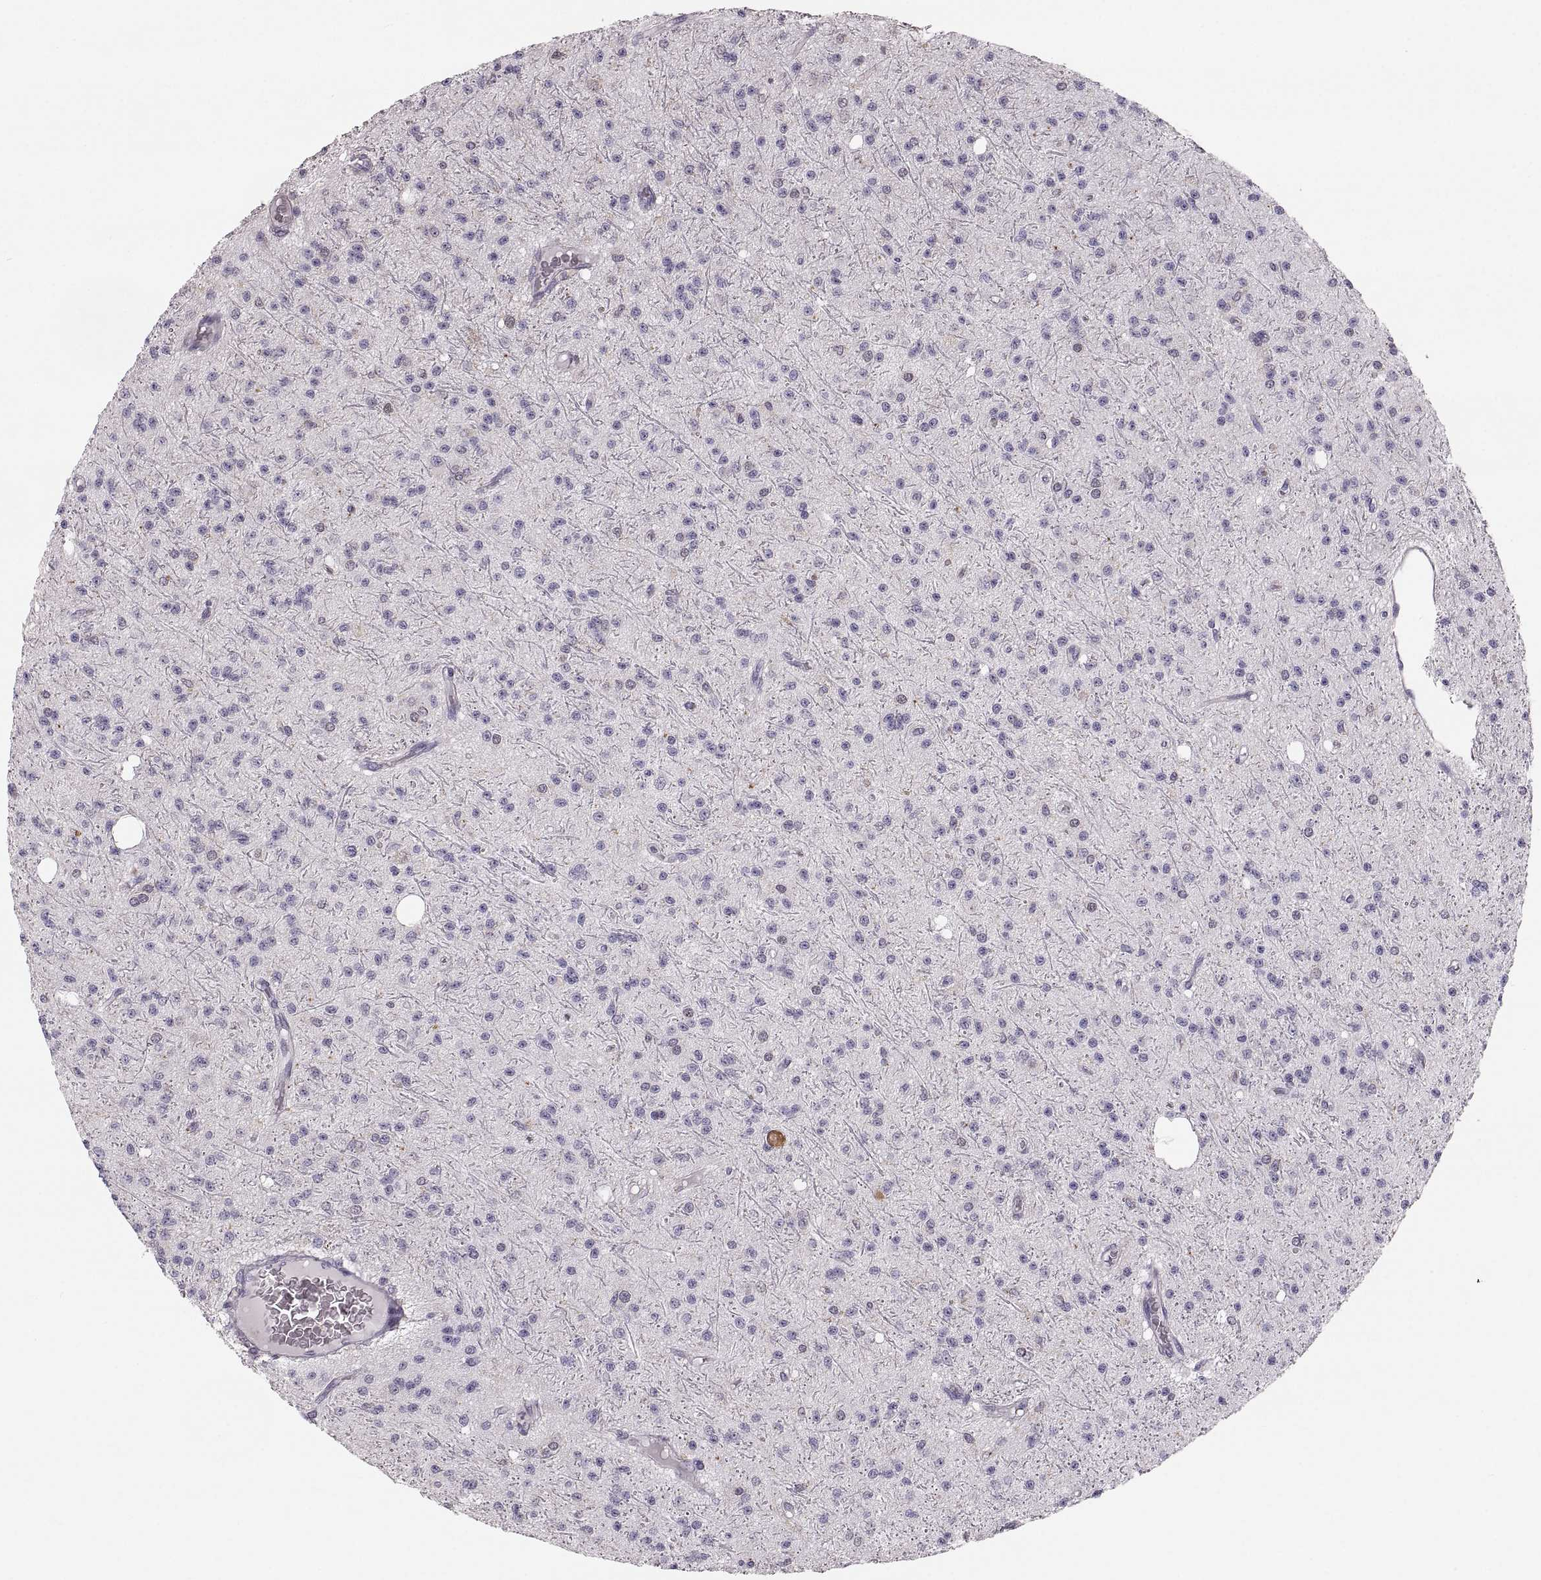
{"staining": {"intensity": "negative", "quantity": "none", "location": "none"}, "tissue": "glioma", "cell_type": "Tumor cells", "image_type": "cancer", "snomed": [{"axis": "morphology", "description": "Glioma, malignant, Low grade"}, {"axis": "topography", "description": "Brain"}], "caption": "High power microscopy histopathology image of an IHC histopathology image of malignant glioma (low-grade), revealing no significant staining in tumor cells.", "gene": "RUNDC3A", "patient": {"sex": "male", "age": 27}}